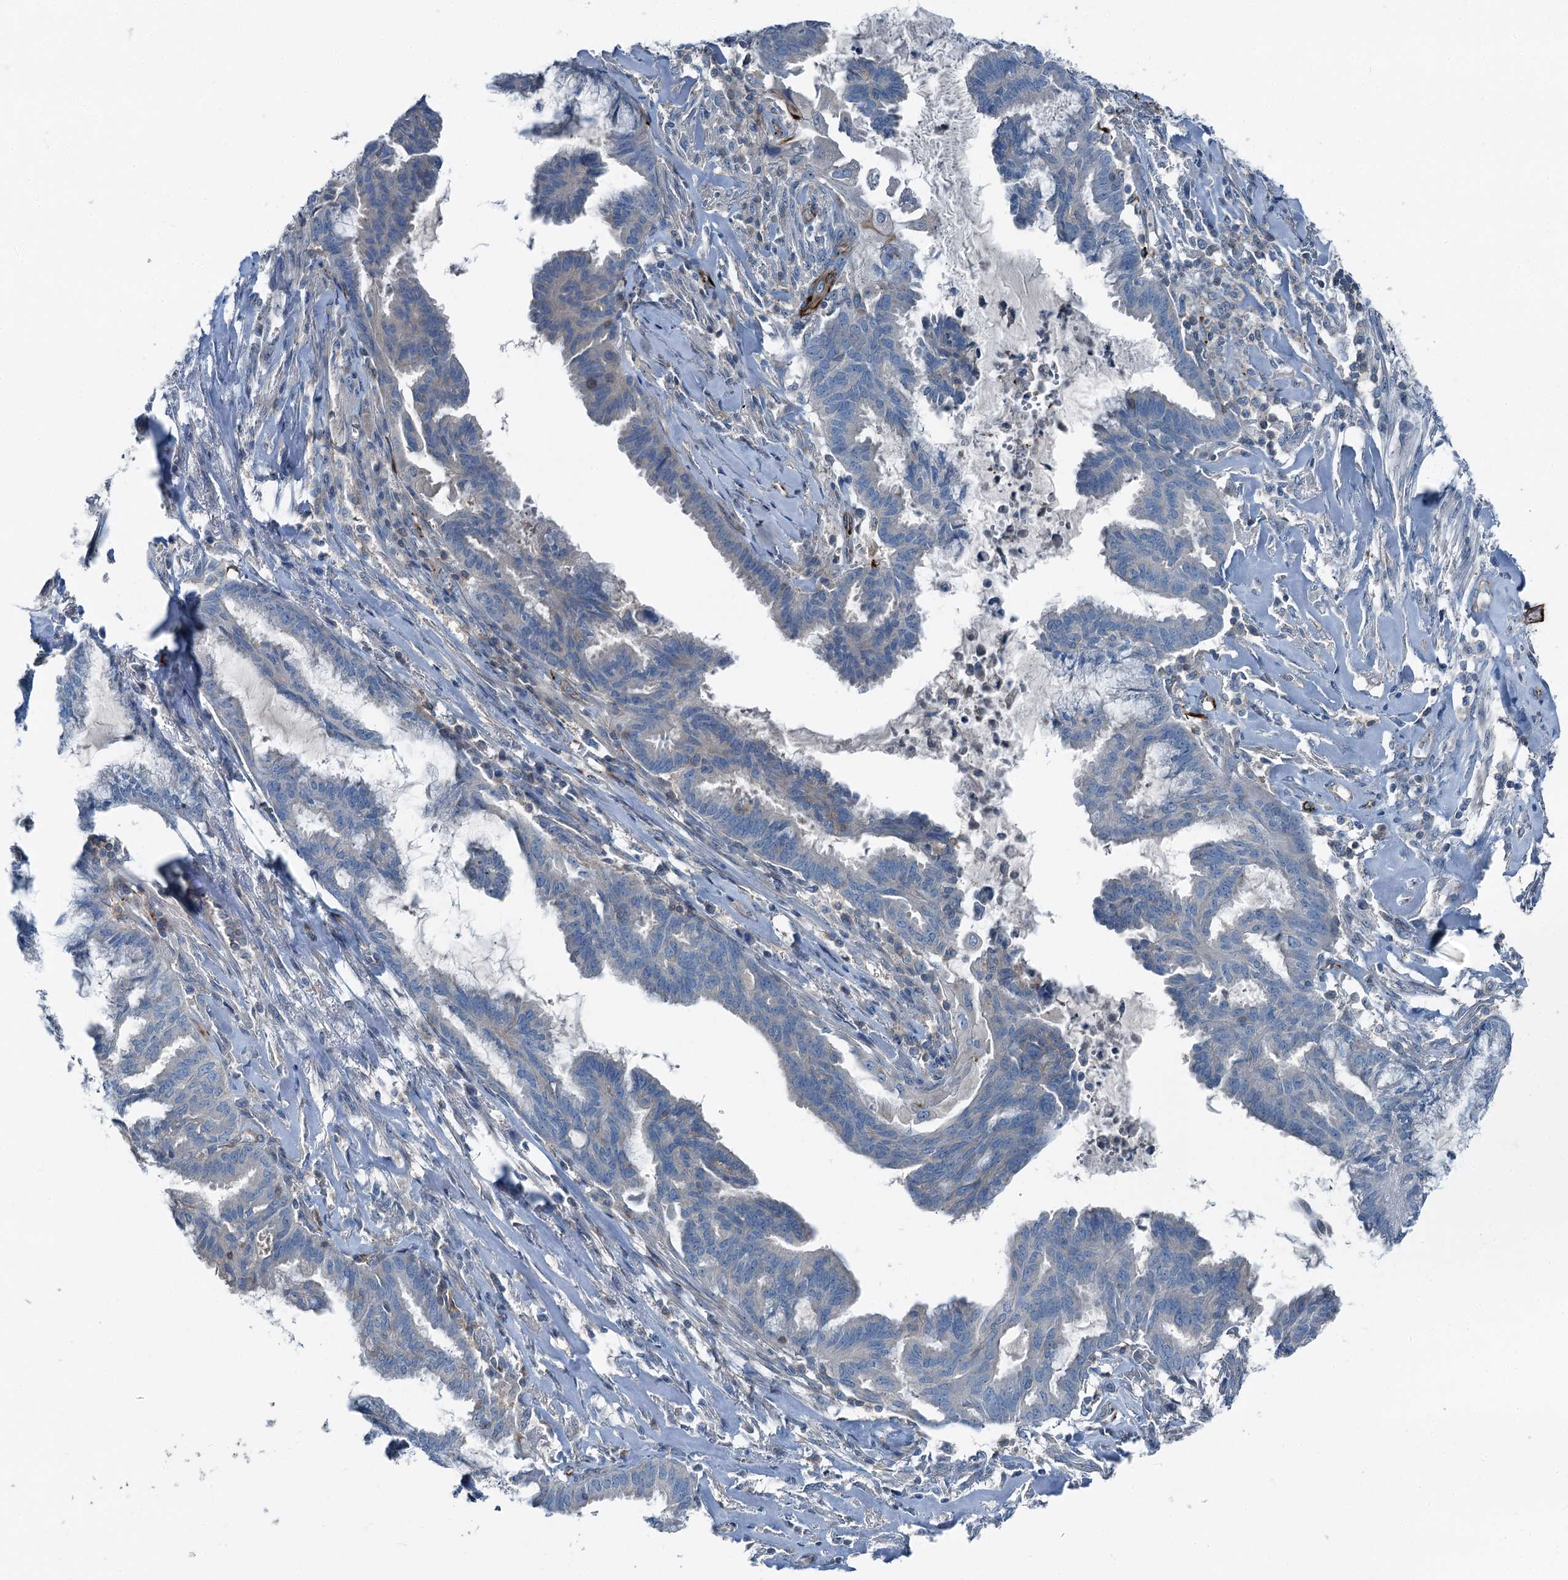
{"staining": {"intensity": "negative", "quantity": "none", "location": "none"}, "tissue": "endometrial cancer", "cell_type": "Tumor cells", "image_type": "cancer", "snomed": [{"axis": "morphology", "description": "Adenocarcinoma, NOS"}, {"axis": "topography", "description": "Endometrium"}], "caption": "There is no significant staining in tumor cells of endometrial cancer (adenocarcinoma).", "gene": "AXL", "patient": {"sex": "female", "age": 86}}